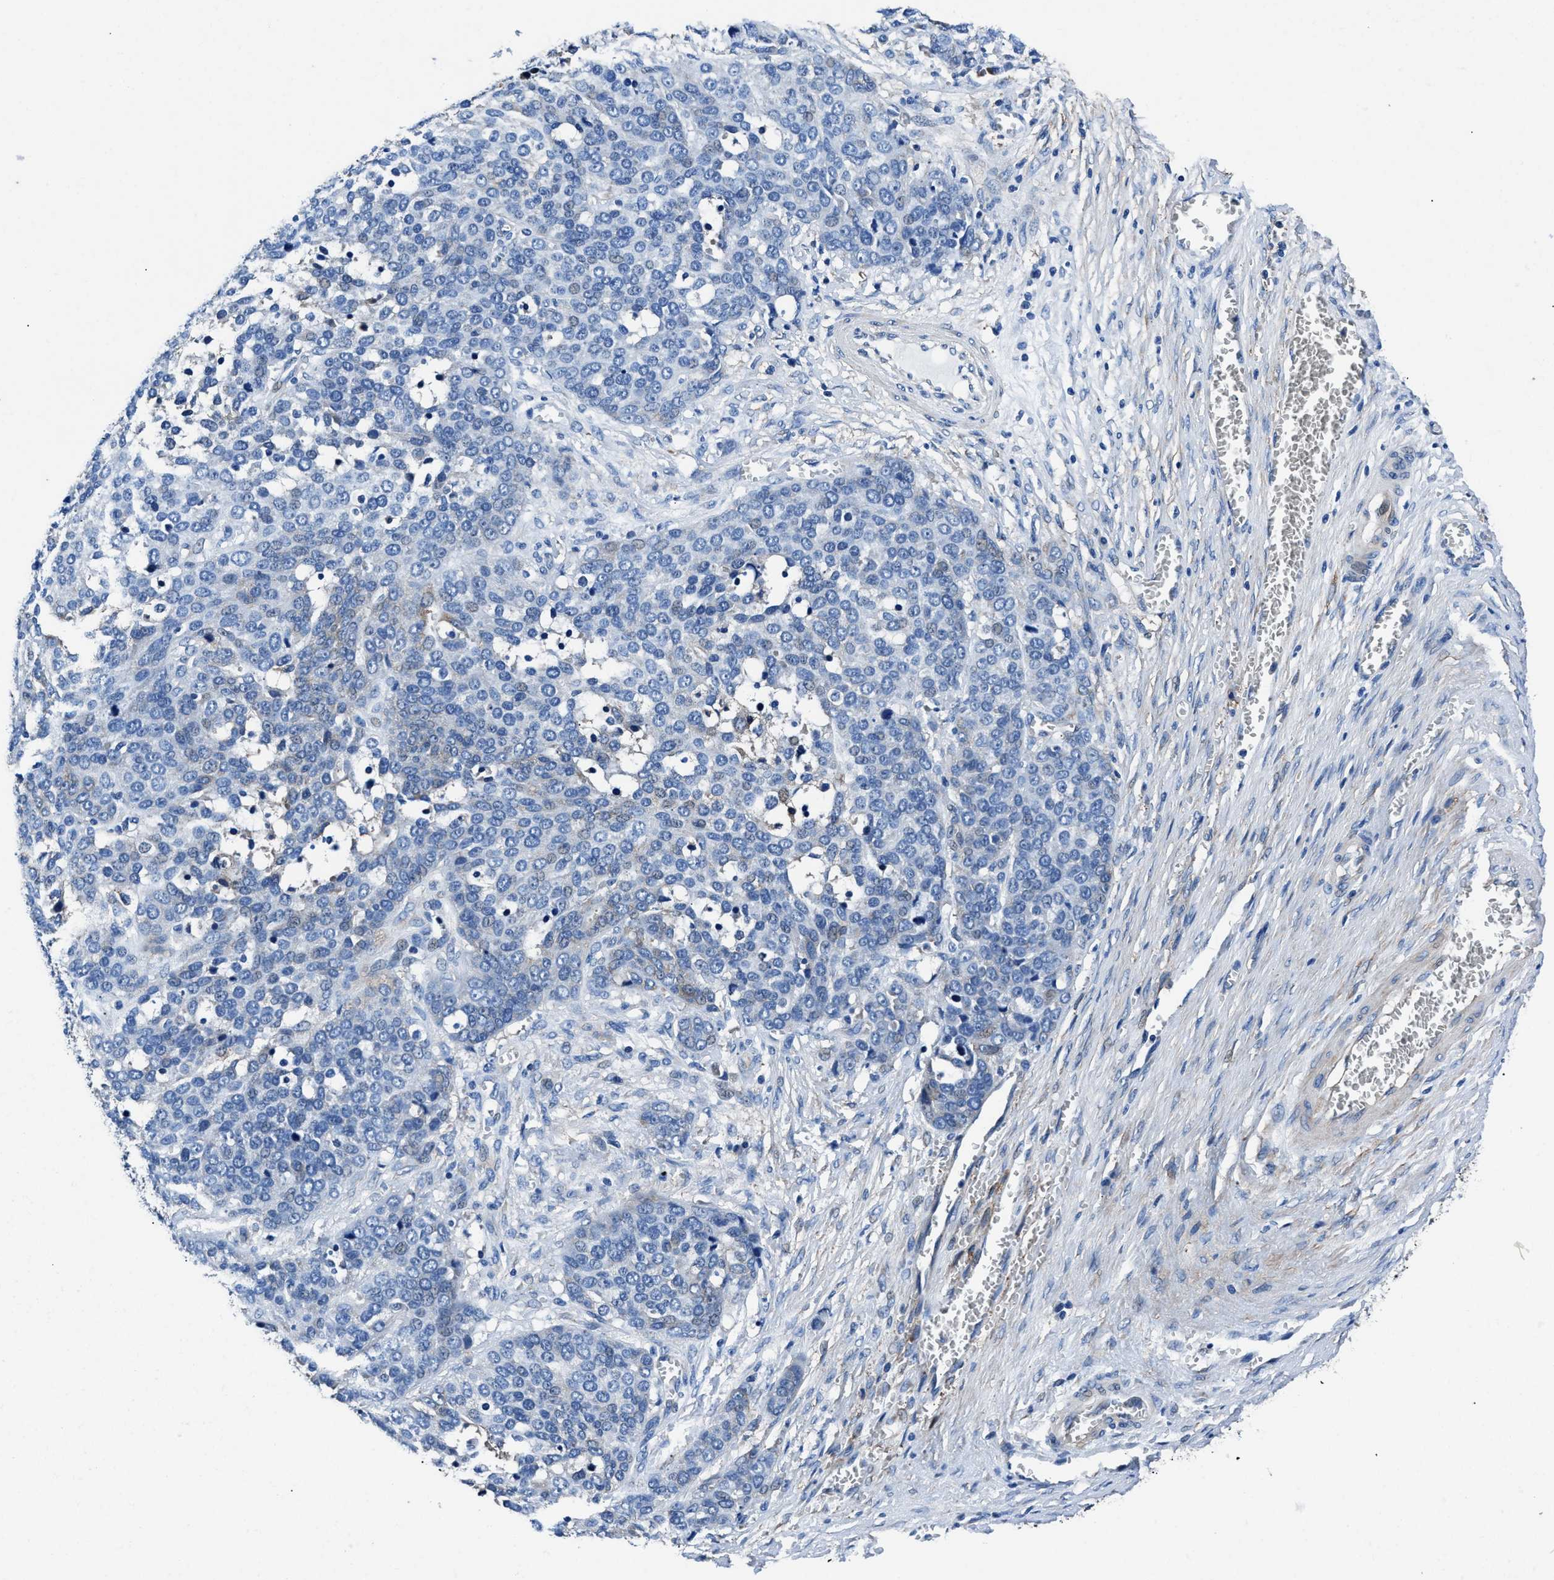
{"staining": {"intensity": "negative", "quantity": "none", "location": "none"}, "tissue": "ovarian cancer", "cell_type": "Tumor cells", "image_type": "cancer", "snomed": [{"axis": "morphology", "description": "Cystadenocarcinoma, serous, NOS"}, {"axis": "topography", "description": "Ovary"}], "caption": "This photomicrograph is of serous cystadenocarcinoma (ovarian) stained with immunohistochemistry (IHC) to label a protein in brown with the nuclei are counter-stained blue. There is no positivity in tumor cells. (DAB immunohistochemistry (IHC), high magnification).", "gene": "NEU1", "patient": {"sex": "female", "age": 44}}